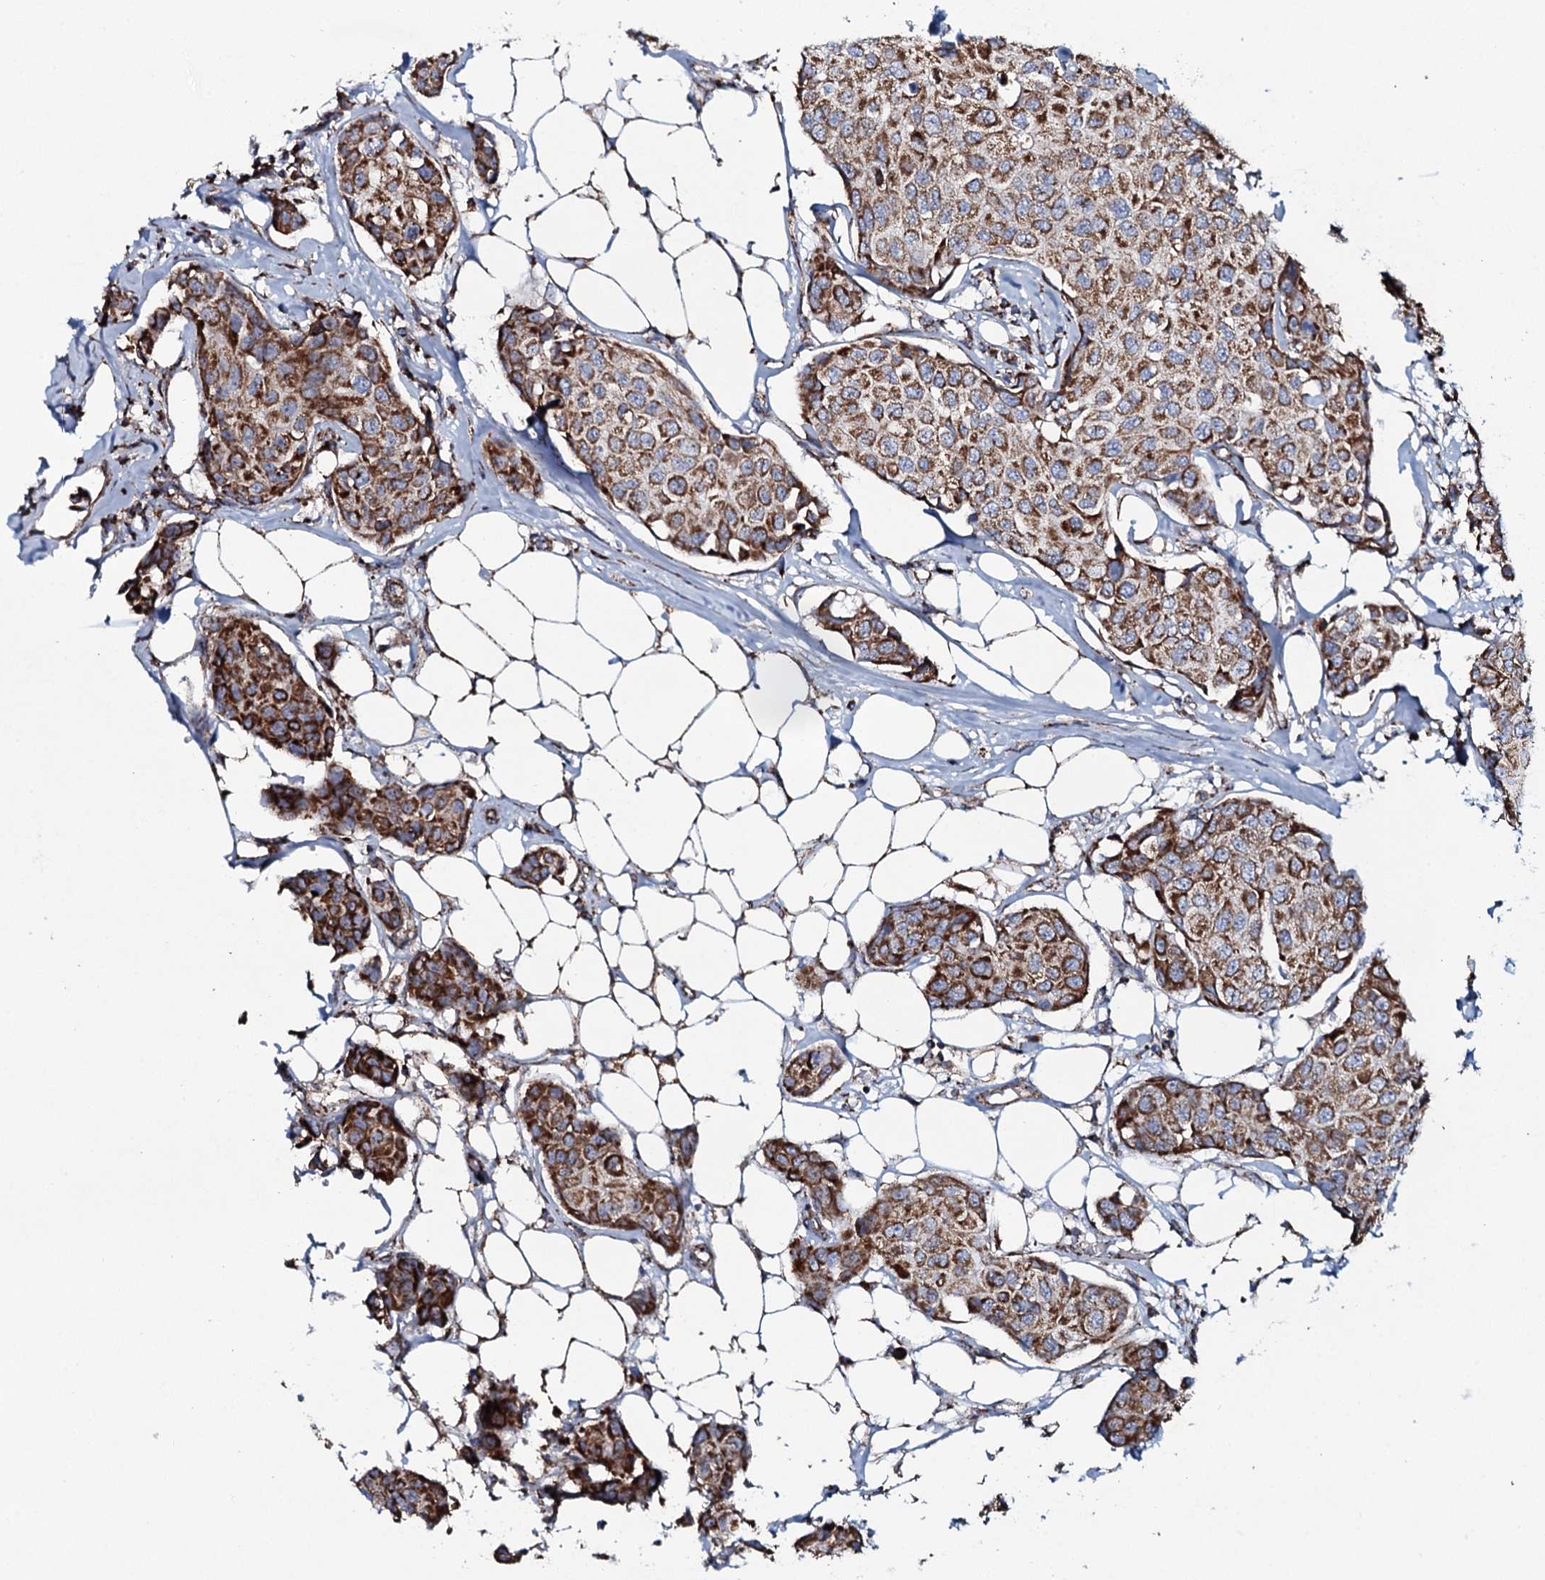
{"staining": {"intensity": "strong", "quantity": ">75%", "location": "cytoplasmic/membranous"}, "tissue": "breast cancer", "cell_type": "Tumor cells", "image_type": "cancer", "snomed": [{"axis": "morphology", "description": "Duct carcinoma"}, {"axis": "topography", "description": "Breast"}], "caption": "Strong cytoplasmic/membranous protein positivity is appreciated in approximately >75% of tumor cells in breast cancer.", "gene": "EVC2", "patient": {"sex": "female", "age": 80}}